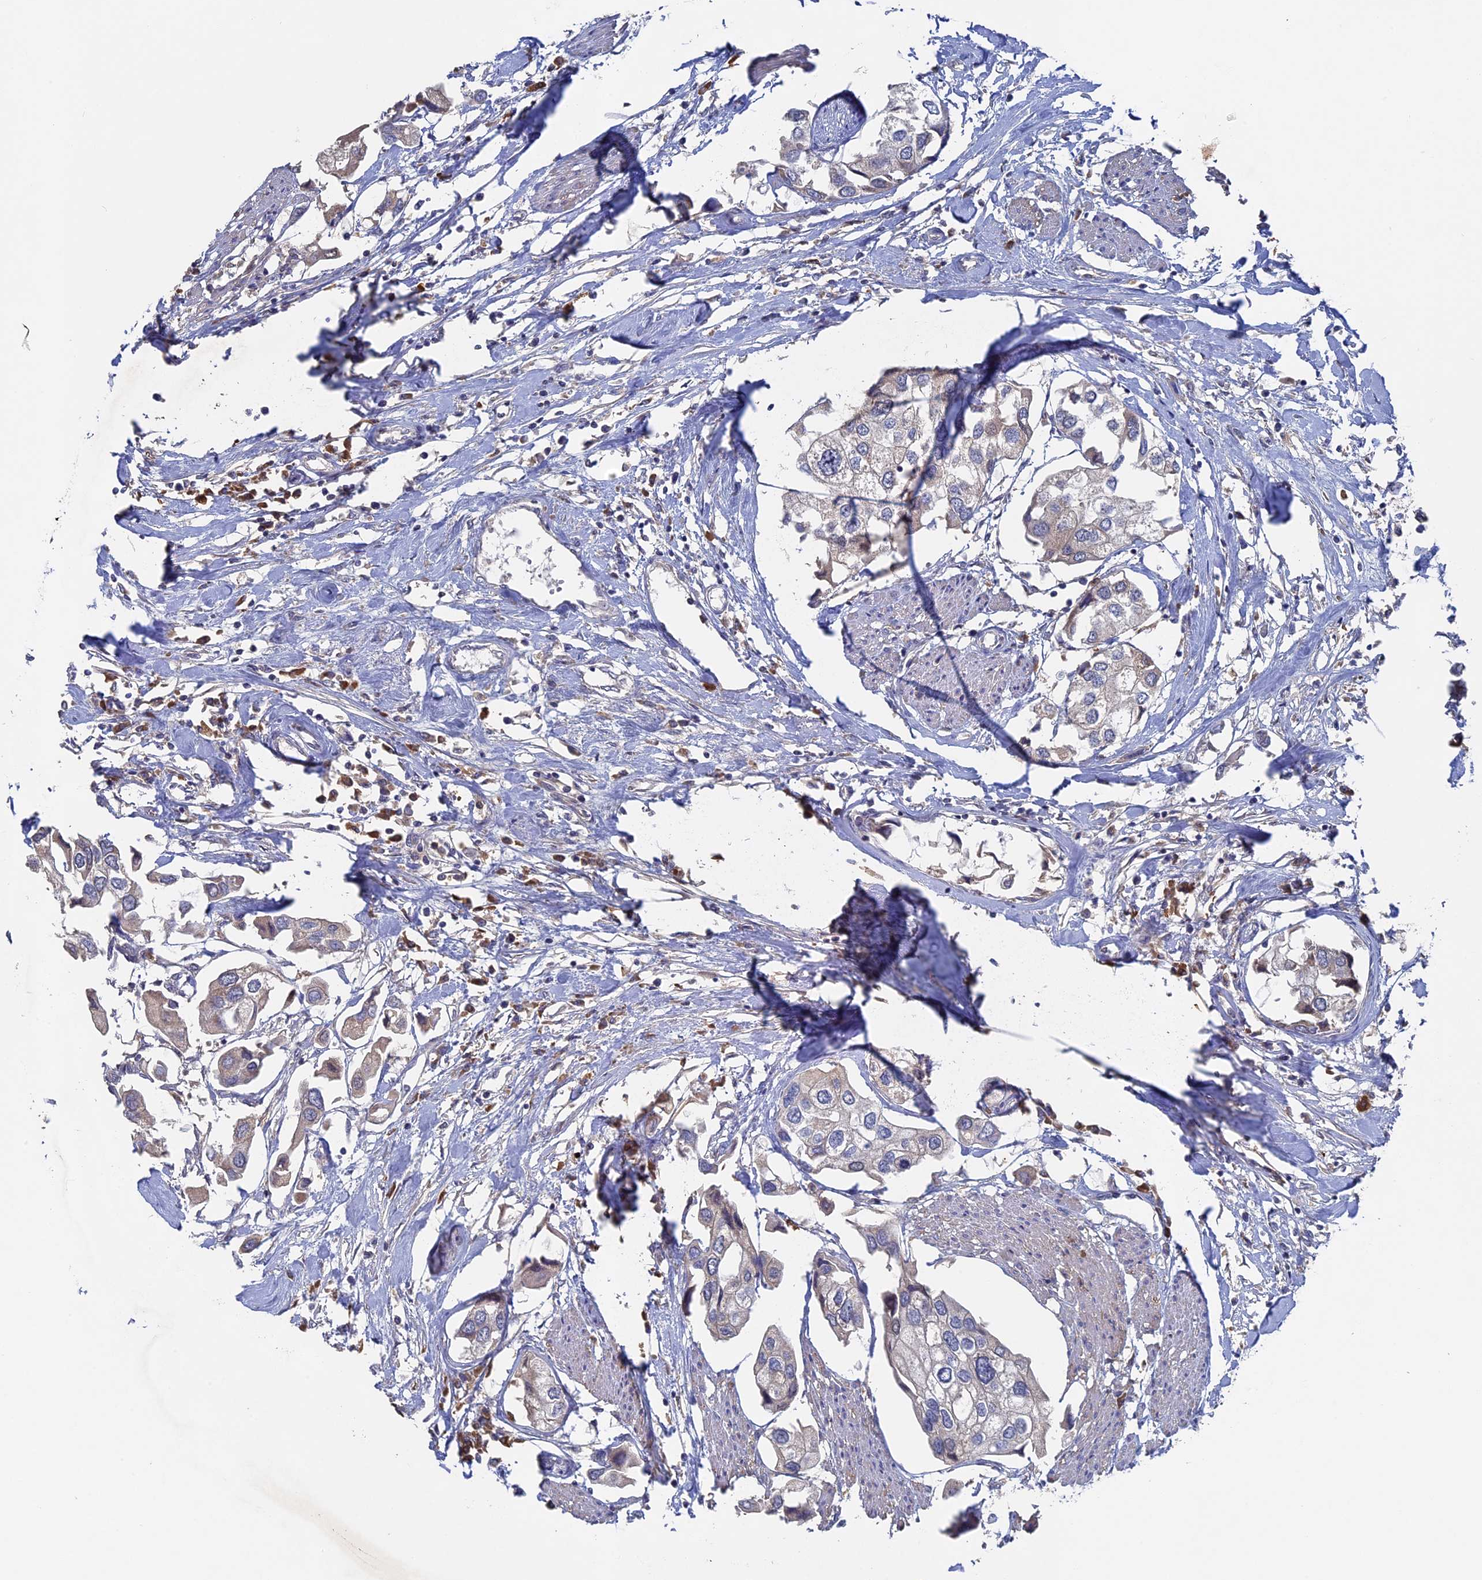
{"staining": {"intensity": "negative", "quantity": "none", "location": "none"}, "tissue": "urothelial cancer", "cell_type": "Tumor cells", "image_type": "cancer", "snomed": [{"axis": "morphology", "description": "Urothelial carcinoma, High grade"}, {"axis": "topography", "description": "Urinary bladder"}], "caption": "The micrograph shows no staining of tumor cells in urothelial cancer. (DAB immunohistochemistry (IHC), high magnification).", "gene": "RAB15", "patient": {"sex": "male", "age": 64}}